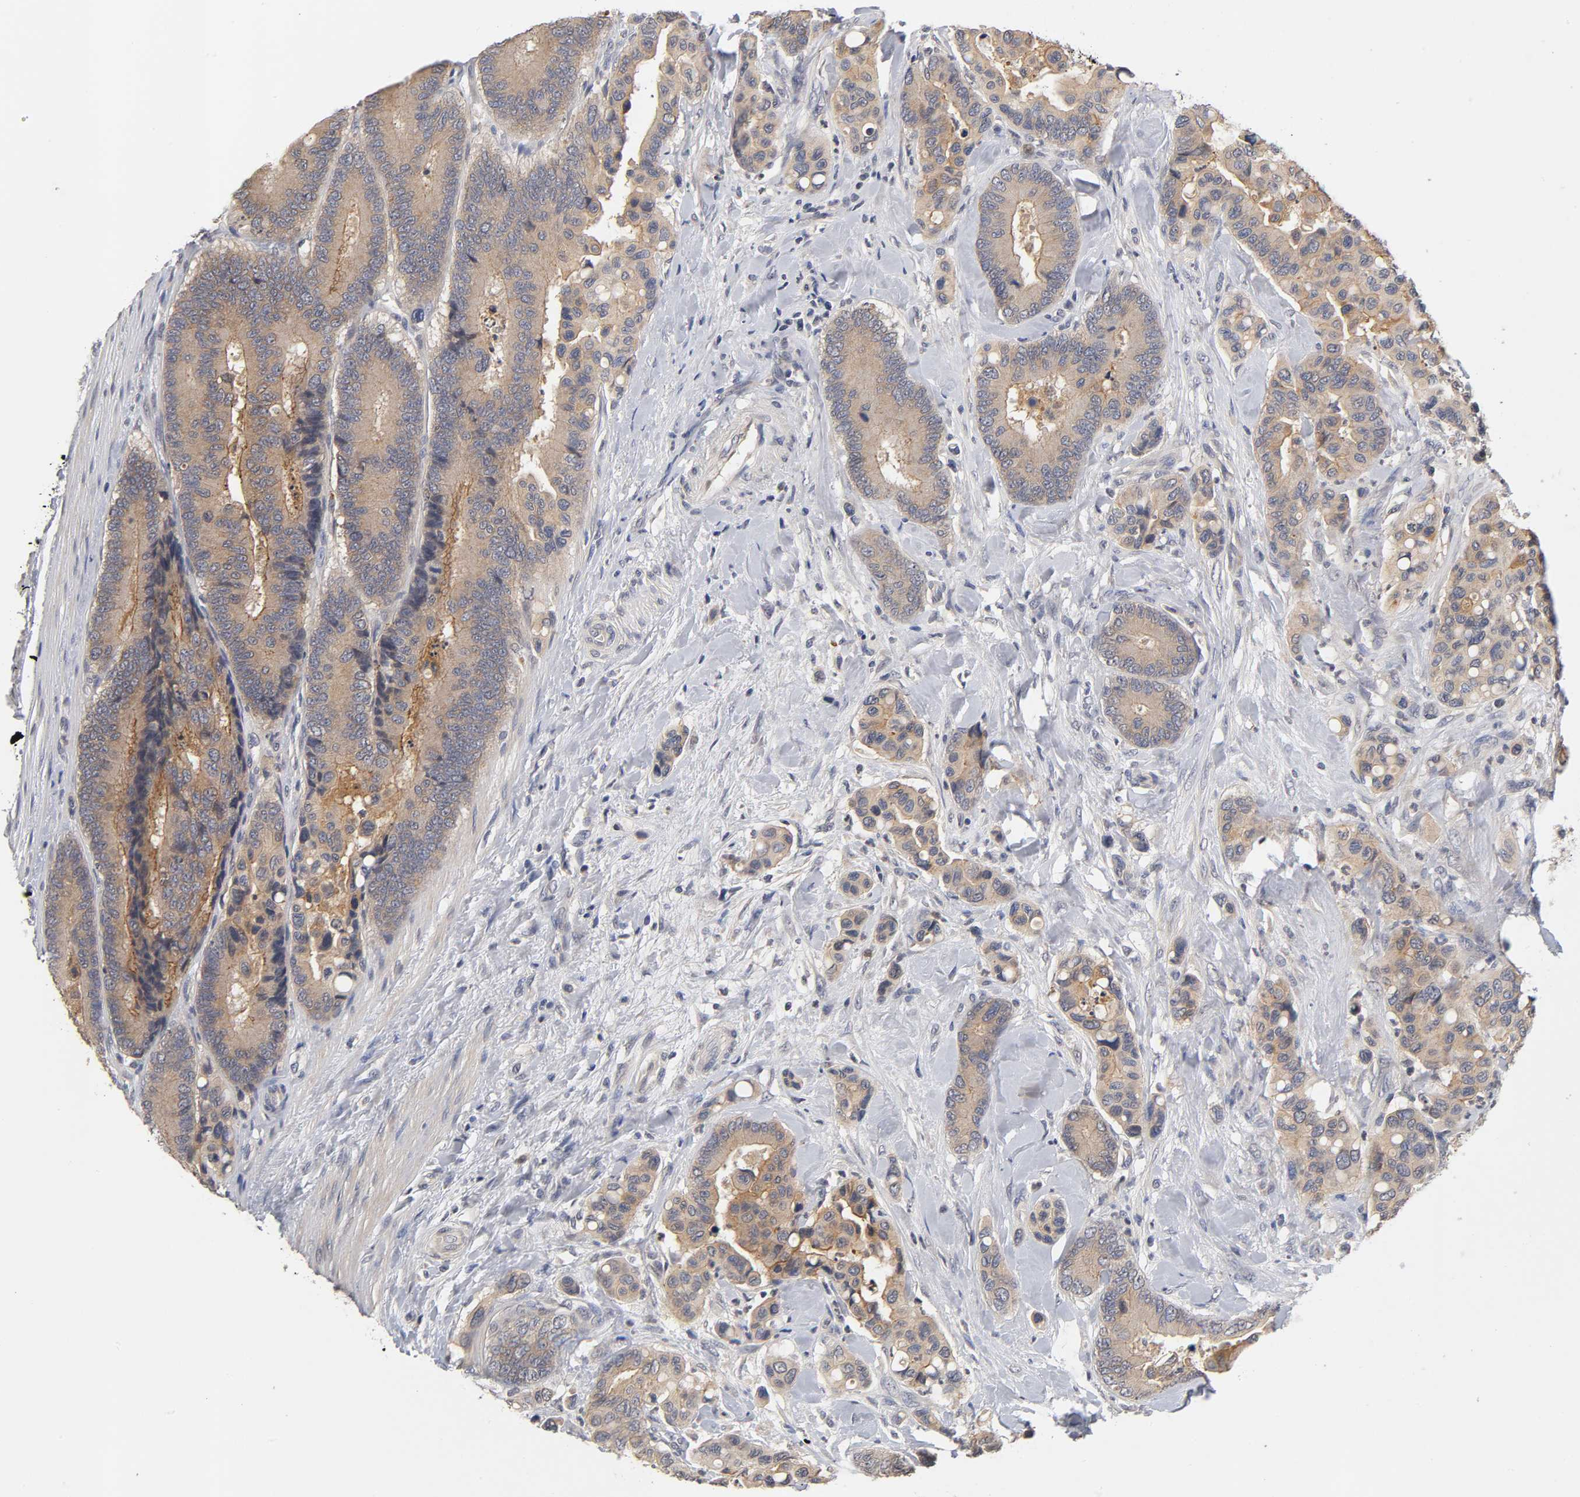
{"staining": {"intensity": "weak", "quantity": ">75%", "location": "cytoplasmic/membranous"}, "tissue": "colorectal cancer", "cell_type": "Tumor cells", "image_type": "cancer", "snomed": [{"axis": "morphology", "description": "Normal tissue, NOS"}, {"axis": "morphology", "description": "Adenocarcinoma, NOS"}, {"axis": "topography", "description": "Colon"}], "caption": "There is low levels of weak cytoplasmic/membranous positivity in tumor cells of colorectal cancer, as demonstrated by immunohistochemical staining (brown color).", "gene": "CXADR", "patient": {"sex": "male", "age": 82}}